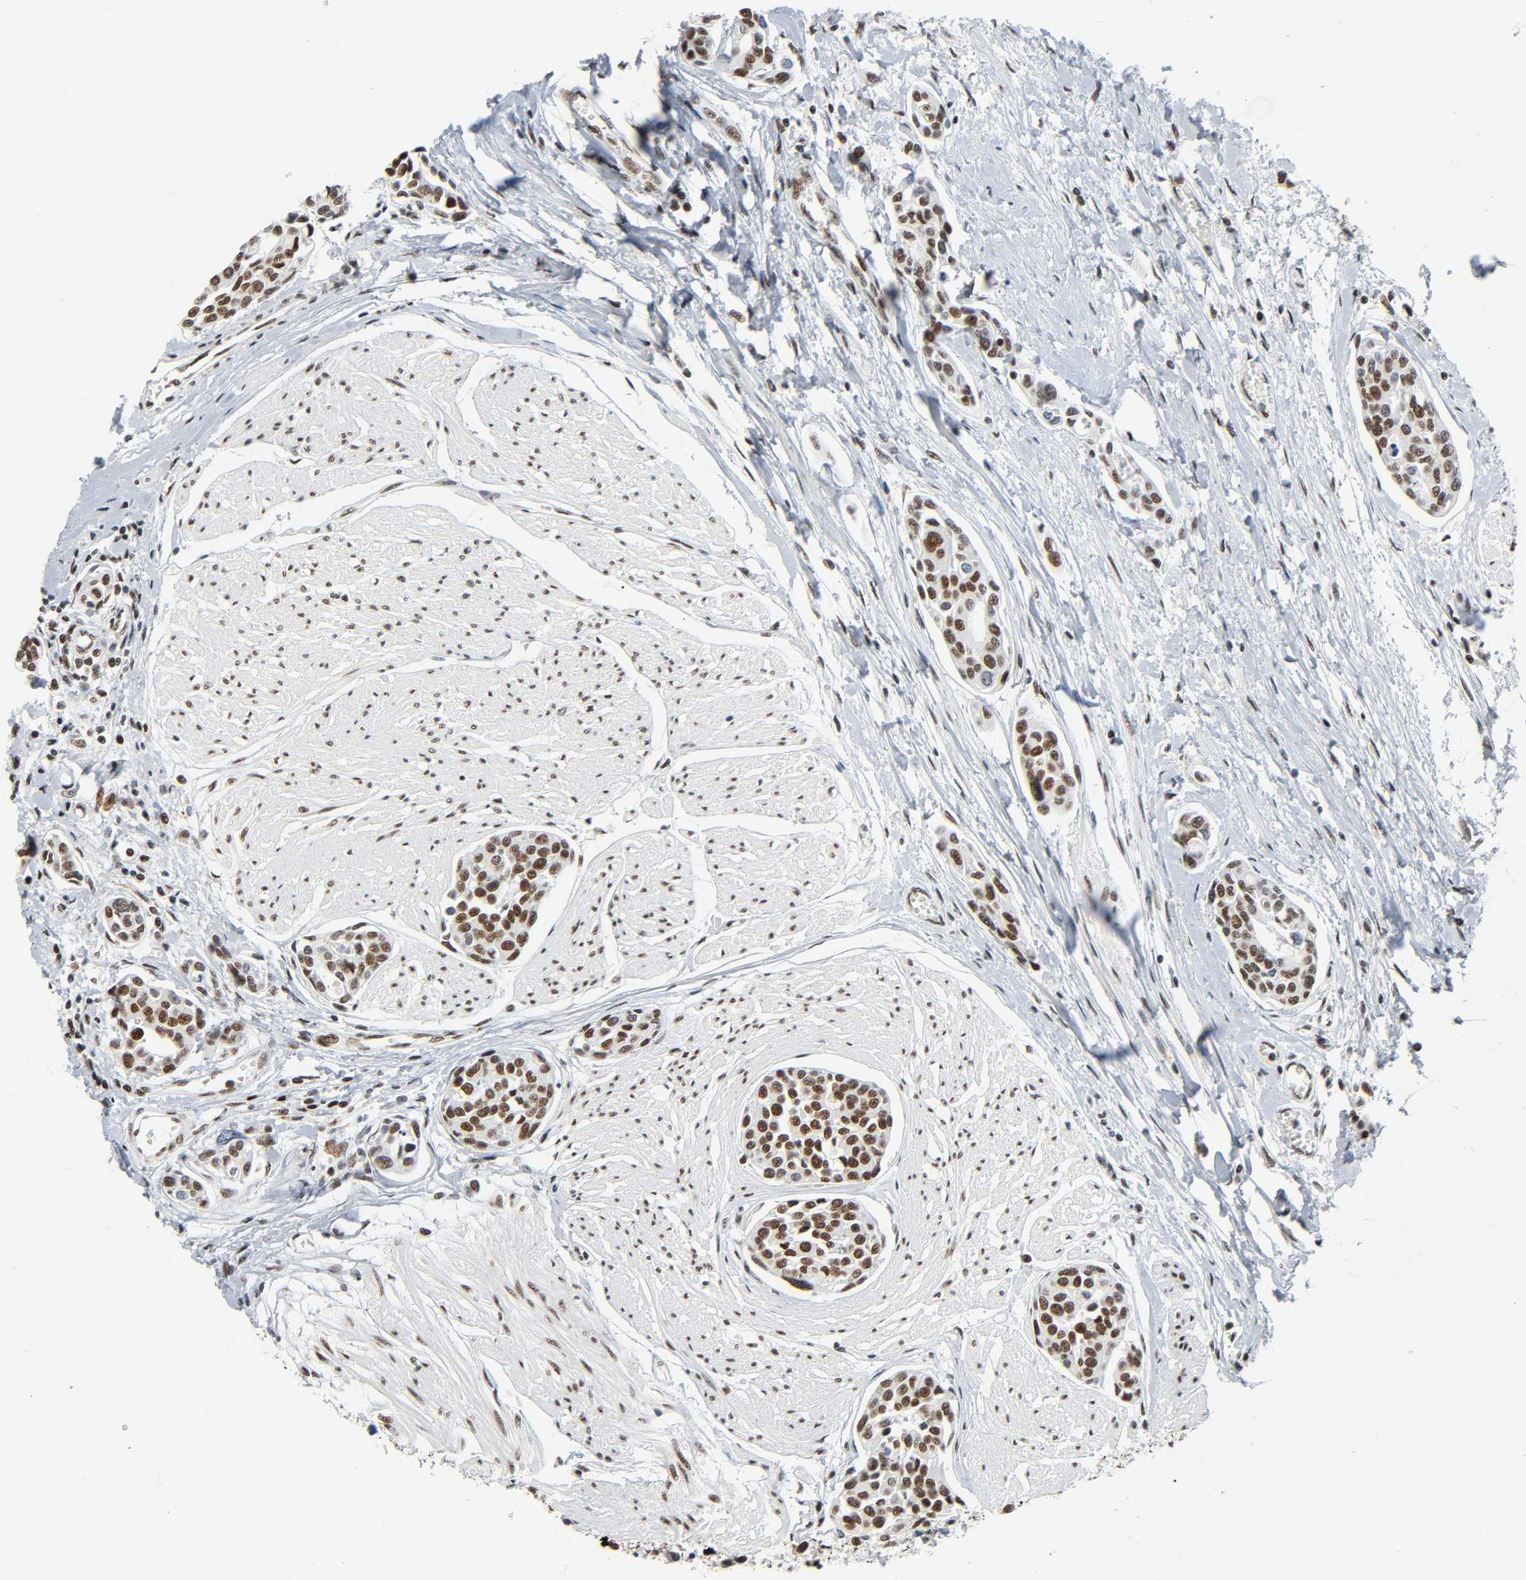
{"staining": {"intensity": "strong", "quantity": ">75%", "location": "nuclear"}, "tissue": "urothelial cancer", "cell_type": "Tumor cells", "image_type": "cancer", "snomed": [{"axis": "morphology", "description": "Urothelial carcinoma, High grade"}, {"axis": "topography", "description": "Urinary bladder"}], "caption": "This image exhibits immunohistochemistry (IHC) staining of human high-grade urothelial carcinoma, with high strong nuclear positivity in approximately >75% of tumor cells.", "gene": "CDK9", "patient": {"sex": "male", "age": 78}}